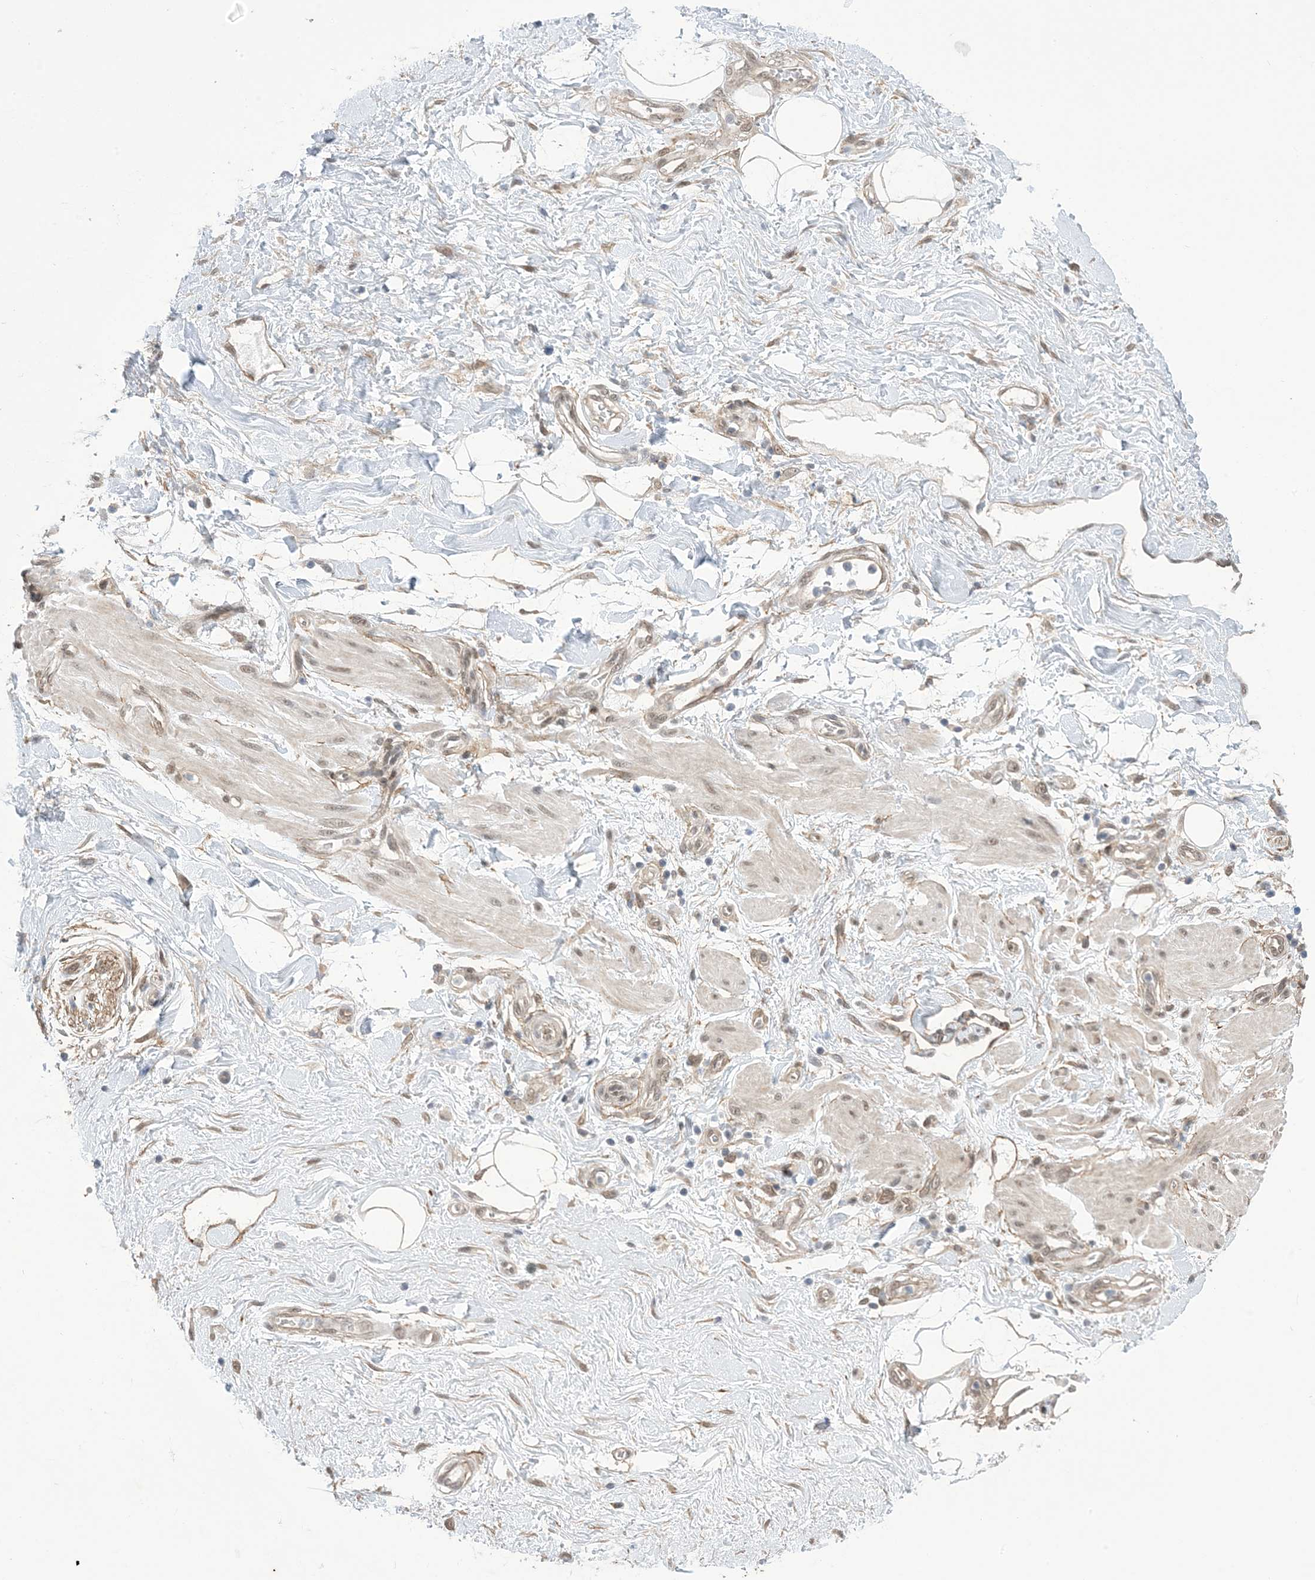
{"staining": {"intensity": "weak", "quantity": "25%-75%", "location": "cytoplasmic/membranous"}, "tissue": "adipose tissue", "cell_type": "Adipocytes", "image_type": "normal", "snomed": [{"axis": "morphology", "description": "Normal tissue, NOS"}, {"axis": "morphology", "description": "Adenocarcinoma, NOS"}, {"axis": "topography", "description": "Pancreas"}, {"axis": "topography", "description": "Peripheral nerve tissue"}], "caption": "Adipose tissue stained for a protein (brown) shows weak cytoplasmic/membranous positive expression in approximately 25%-75% of adipocytes.", "gene": "ZNF8", "patient": {"sex": "male", "age": 59}}